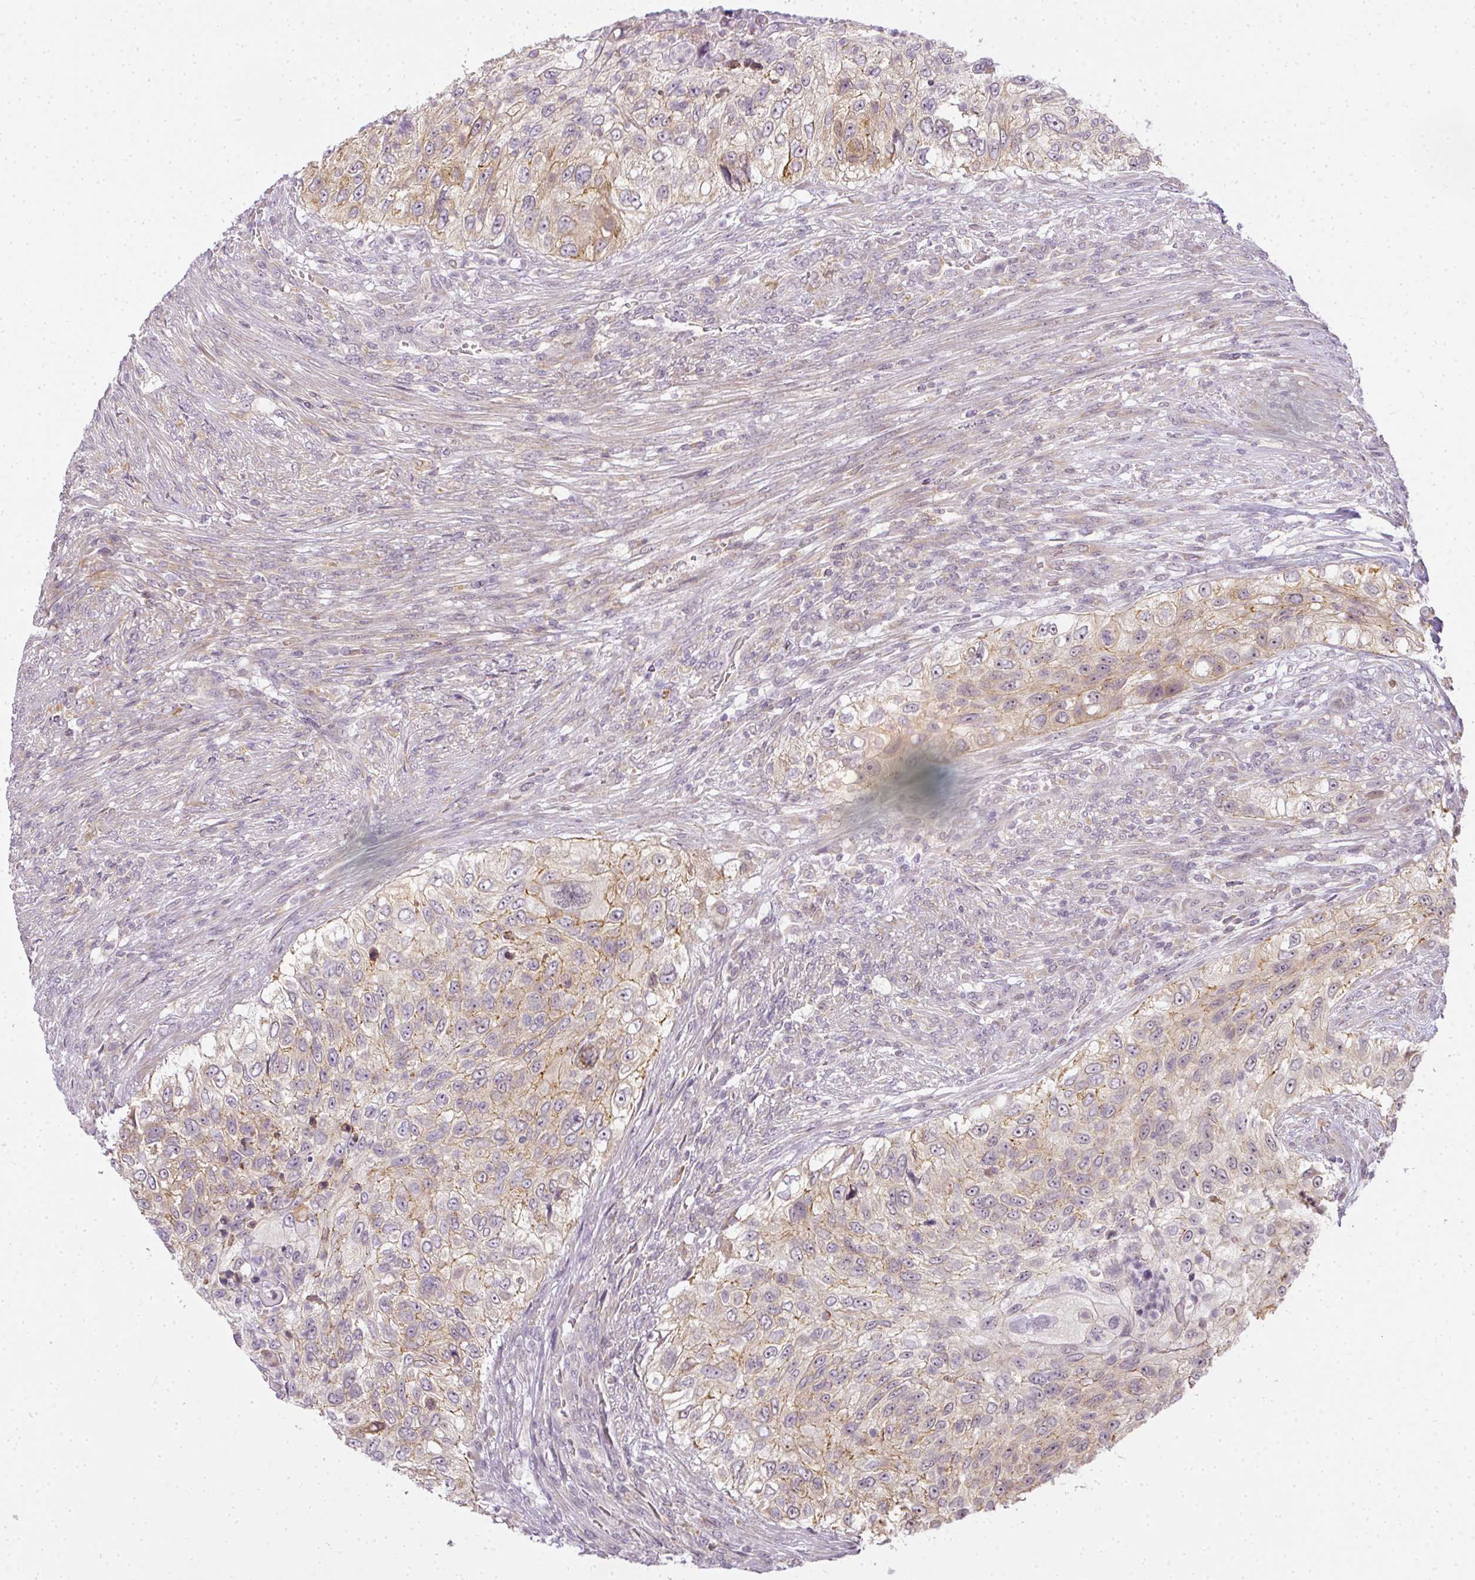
{"staining": {"intensity": "moderate", "quantity": "25%-75%", "location": "cytoplasmic/membranous"}, "tissue": "urothelial cancer", "cell_type": "Tumor cells", "image_type": "cancer", "snomed": [{"axis": "morphology", "description": "Urothelial carcinoma, High grade"}, {"axis": "topography", "description": "Urinary bladder"}], "caption": "High-grade urothelial carcinoma was stained to show a protein in brown. There is medium levels of moderate cytoplasmic/membranous positivity in about 25%-75% of tumor cells.", "gene": "MED19", "patient": {"sex": "female", "age": 60}}